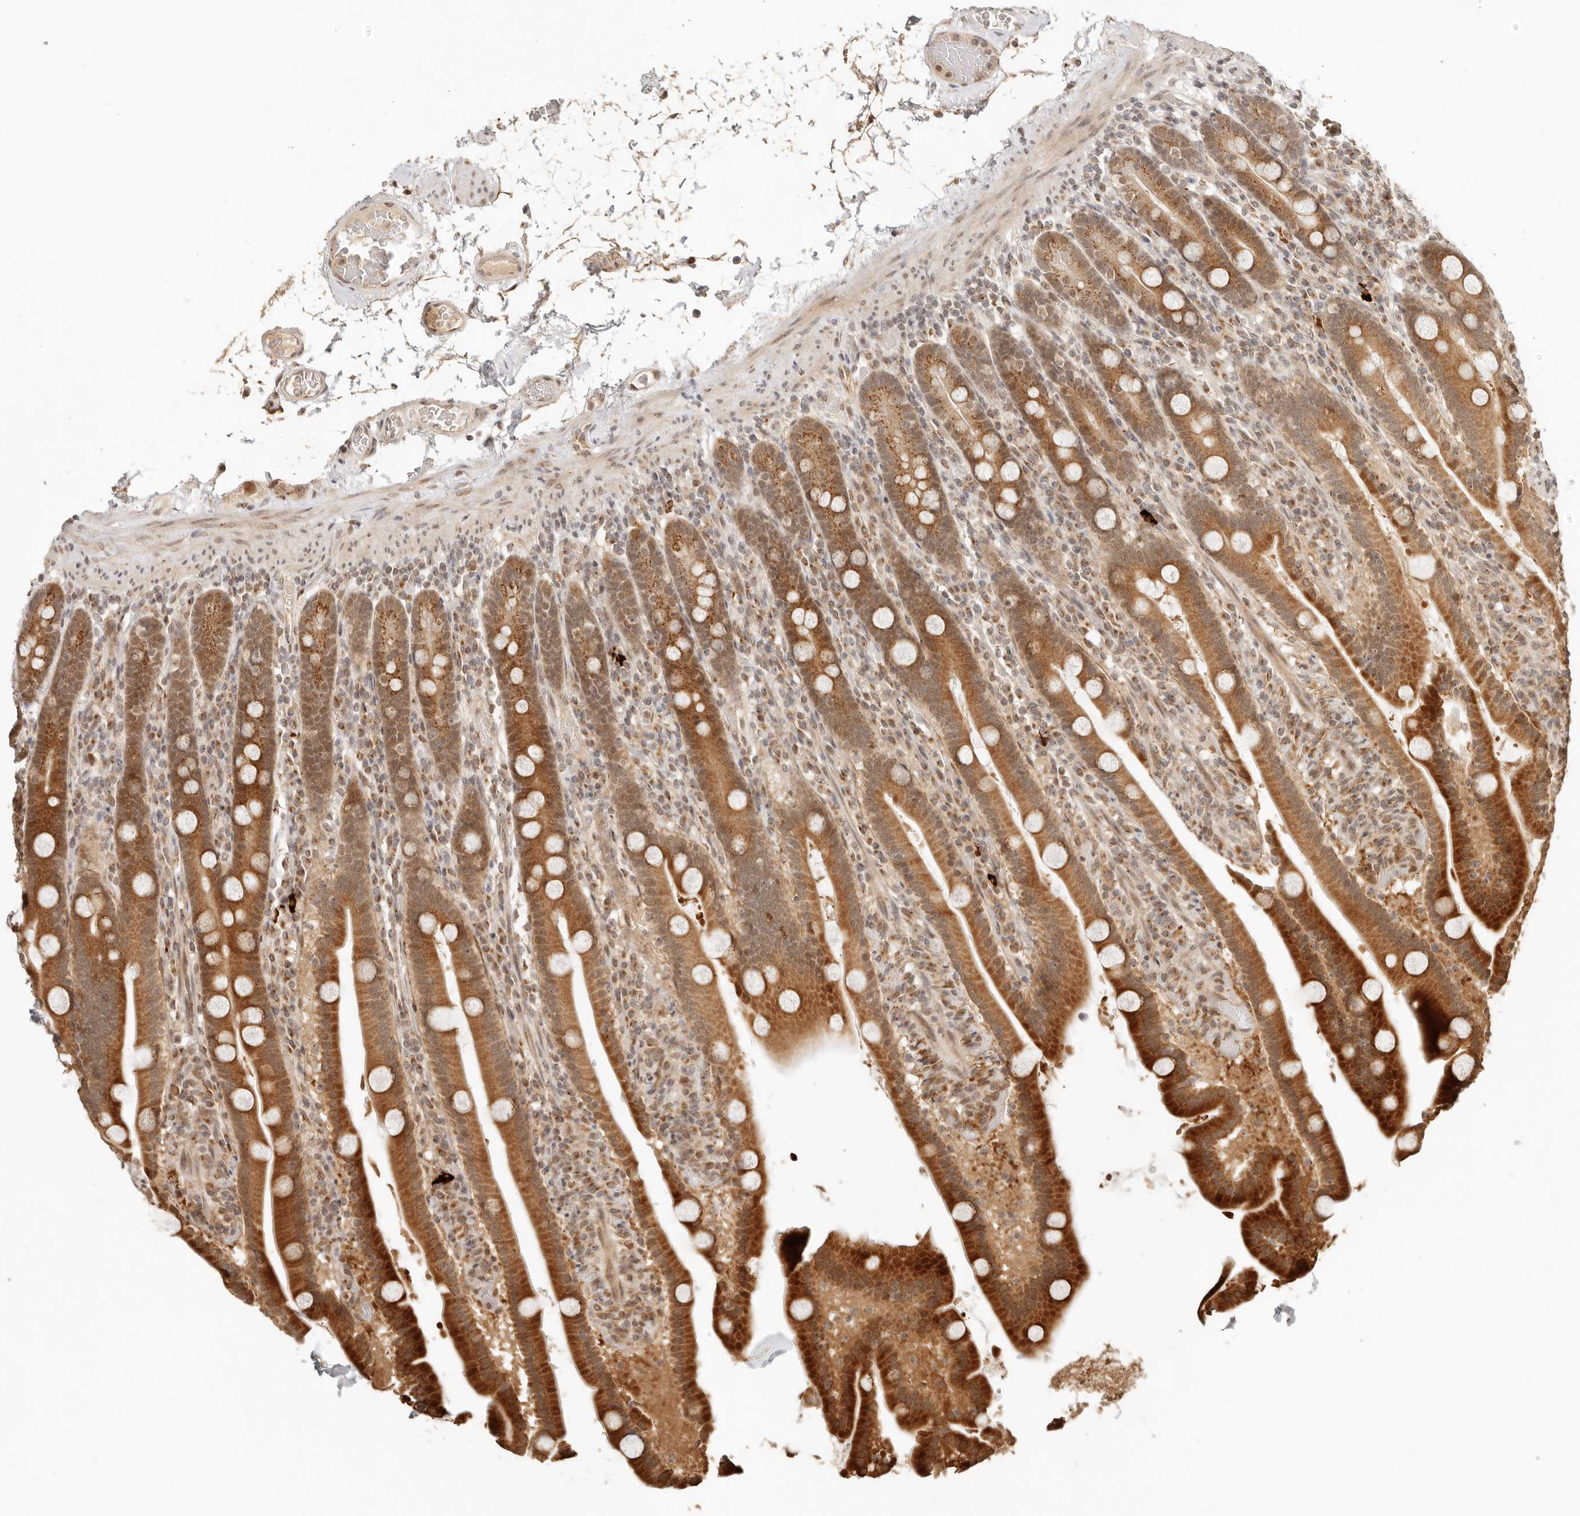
{"staining": {"intensity": "strong", "quantity": ">75%", "location": "cytoplasmic/membranous,nuclear"}, "tissue": "duodenum", "cell_type": "Glandular cells", "image_type": "normal", "snomed": [{"axis": "morphology", "description": "Normal tissue, NOS"}, {"axis": "topography", "description": "Duodenum"}], "caption": "IHC staining of benign duodenum, which reveals high levels of strong cytoplasmic/membranous,nuclear expression in about >75% of glandular cells indicating strong cytoplasmic/membranous,nuclear protein positivity. The staining was performed using DAB (3,3'-diaminobenzidine) (brown) for protein detection and nuclei were counterstained in hematoxylin (blue).", "gene": "INTS11", "patient": {"sex": "male", "age": 55}}